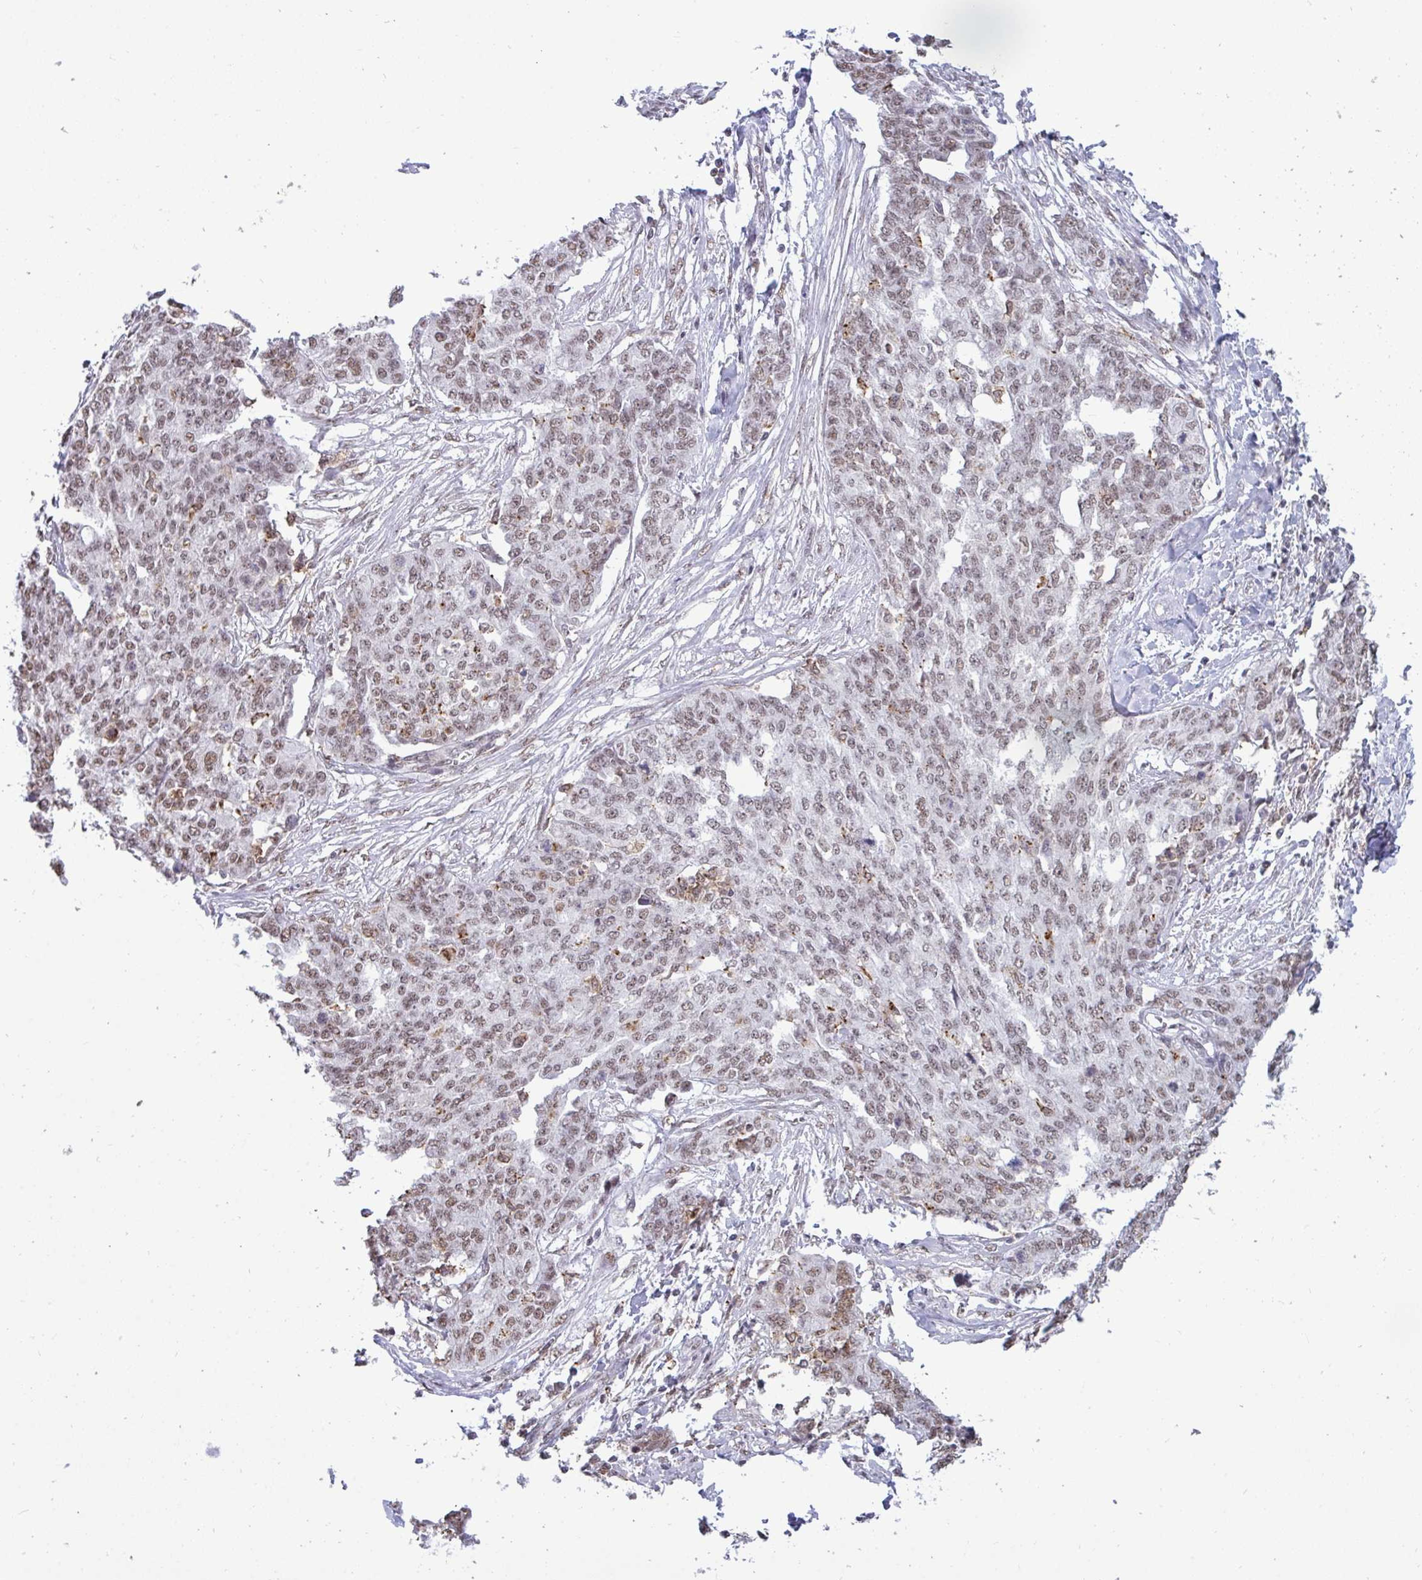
{"staining": {"intensity": "weak", "quantity": ">75%", "location": "nuclear"}, "tissue": "ovarian cancer", "cell_type": "Tumor cells", "image_type": "cancer", "snomed": [{"axis": "morphology", "description": "Cystadenocarcinoma, serous, NOS"}, {"axis": "topography", "description": "Soft tissue"}, {"axis": "topography", "description": "Ovary"}], "caption": "IHC (DAB) staining of serous cystadenocarcinoma (ovarian) displays weak nuclear protein expression in about >75% of tumor cells.", "gene": "PUF60", "patient": {"sex": "female", "age": 57}}